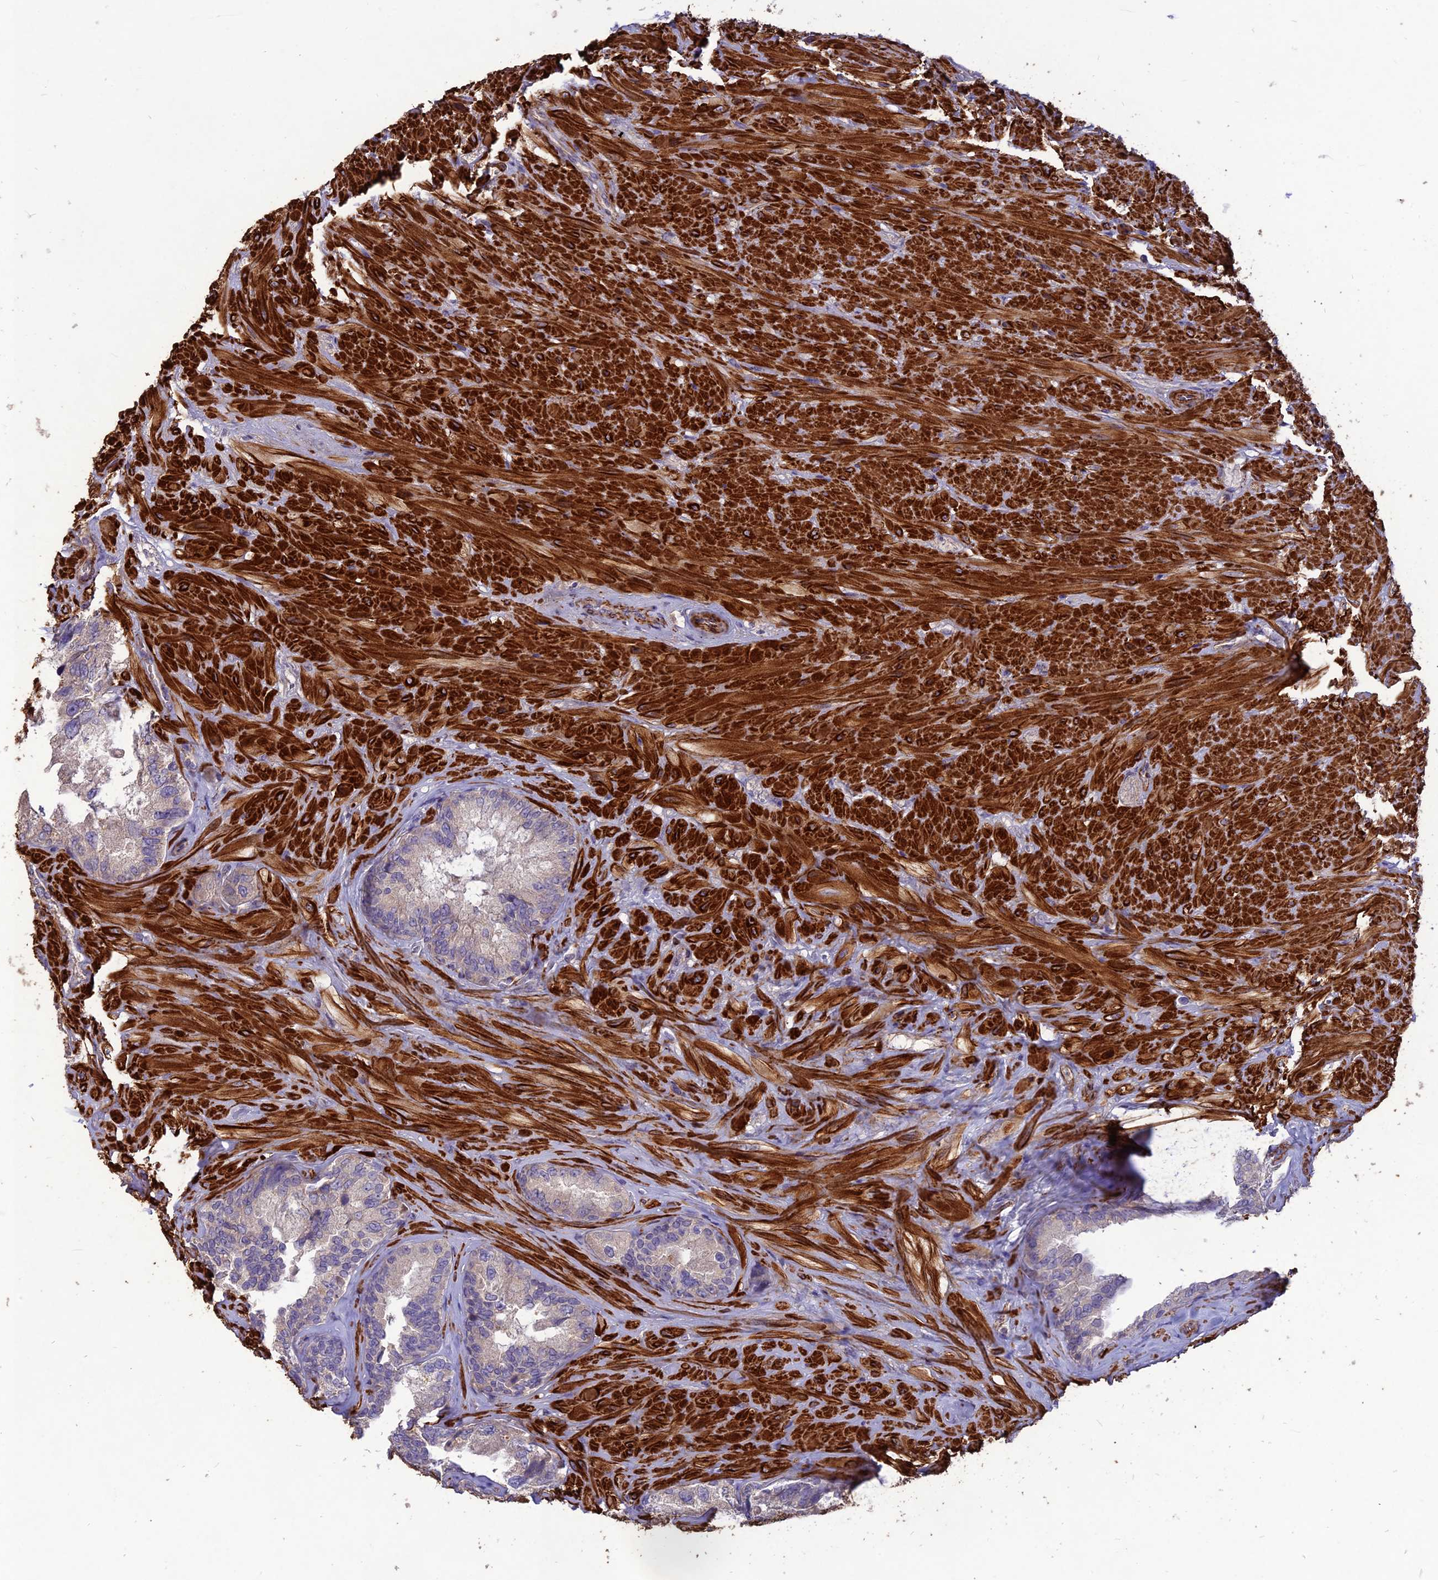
{"staining": {"intensity": "negative", "quantity": "none", "location": "none"}, "tissue": "seminal vesicle", "cell_type": "Glandular cells", "image_type": "normal", "snomed": [{"axis": "morphology", "description": "Normal tissue, NOS"}, {"axis": "topography", "description": "Seminal veicle"}, {"axis": "topography", "description": "Peripheral nerve tissue"}], "caption": "Immunohistochemical staining of normal seminal vesicle displays no significant expression in glandular cells.", "gene": "CLUH", "patient": {"sex": "male", "age": 67}}